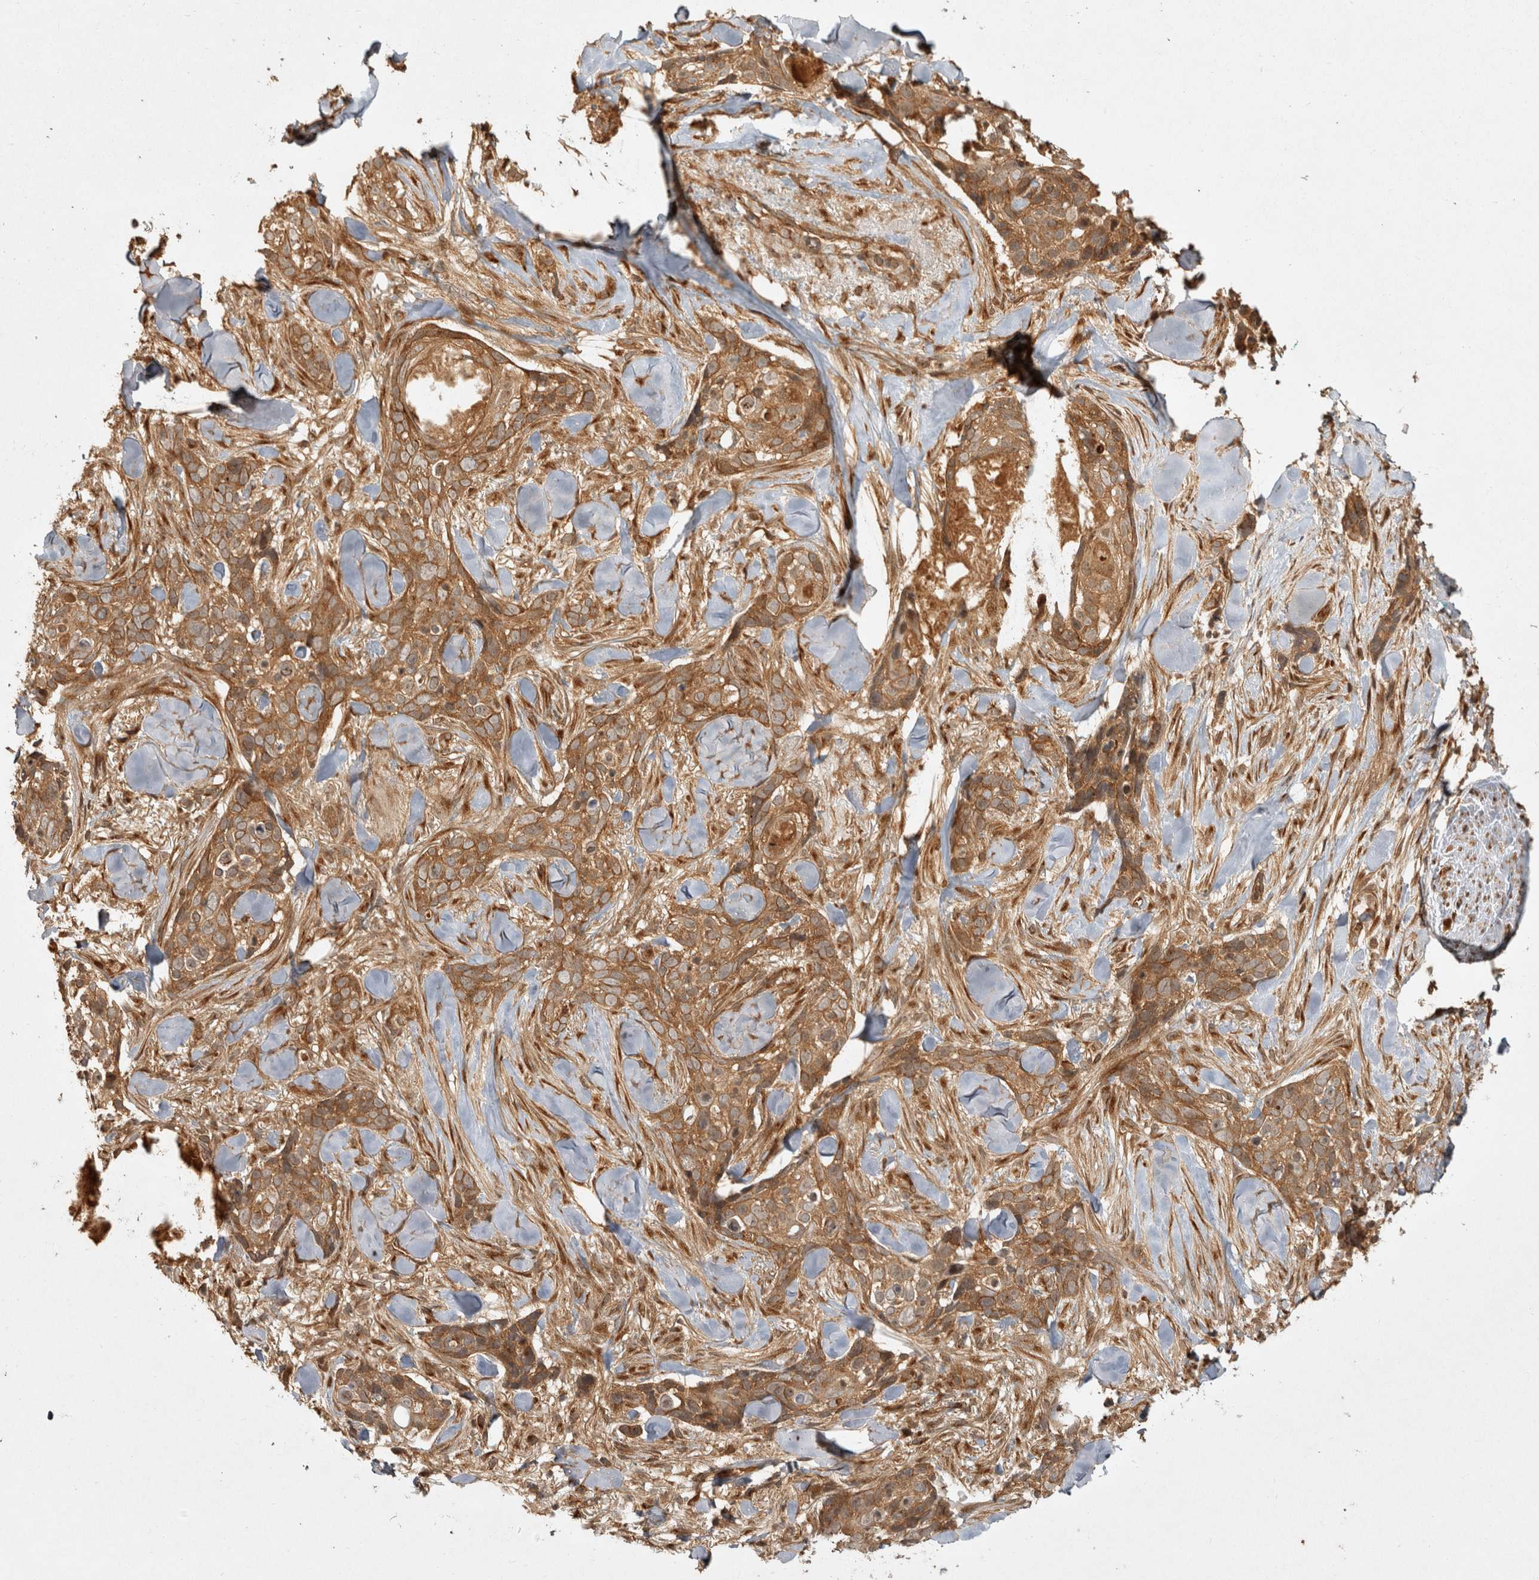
{"staining": {"intensity": "moderate", "quantity": ">75%", "location": "cytoplasmic/membranous"}, "tissue": "skin cancer", "cell_type": "Tumor cells", "image_type": "cancer", "snomed": [{"axis": "morphology", "description": "Basal cell carcinoma"}, {"axis": "topography", "description": "Skin"}], "caption": "High-magnification brightfield microscopy of basal cell carcinoma (skin) stained with DAB (brown) and counterstained with hematoxylin (blue). tumor cells exhibit moderate cytoplasmic/membranous staining is present in approximately>75% of cells.", "gene": "CAMSAP2", "patient": {"sex": "female", "age": 82}}